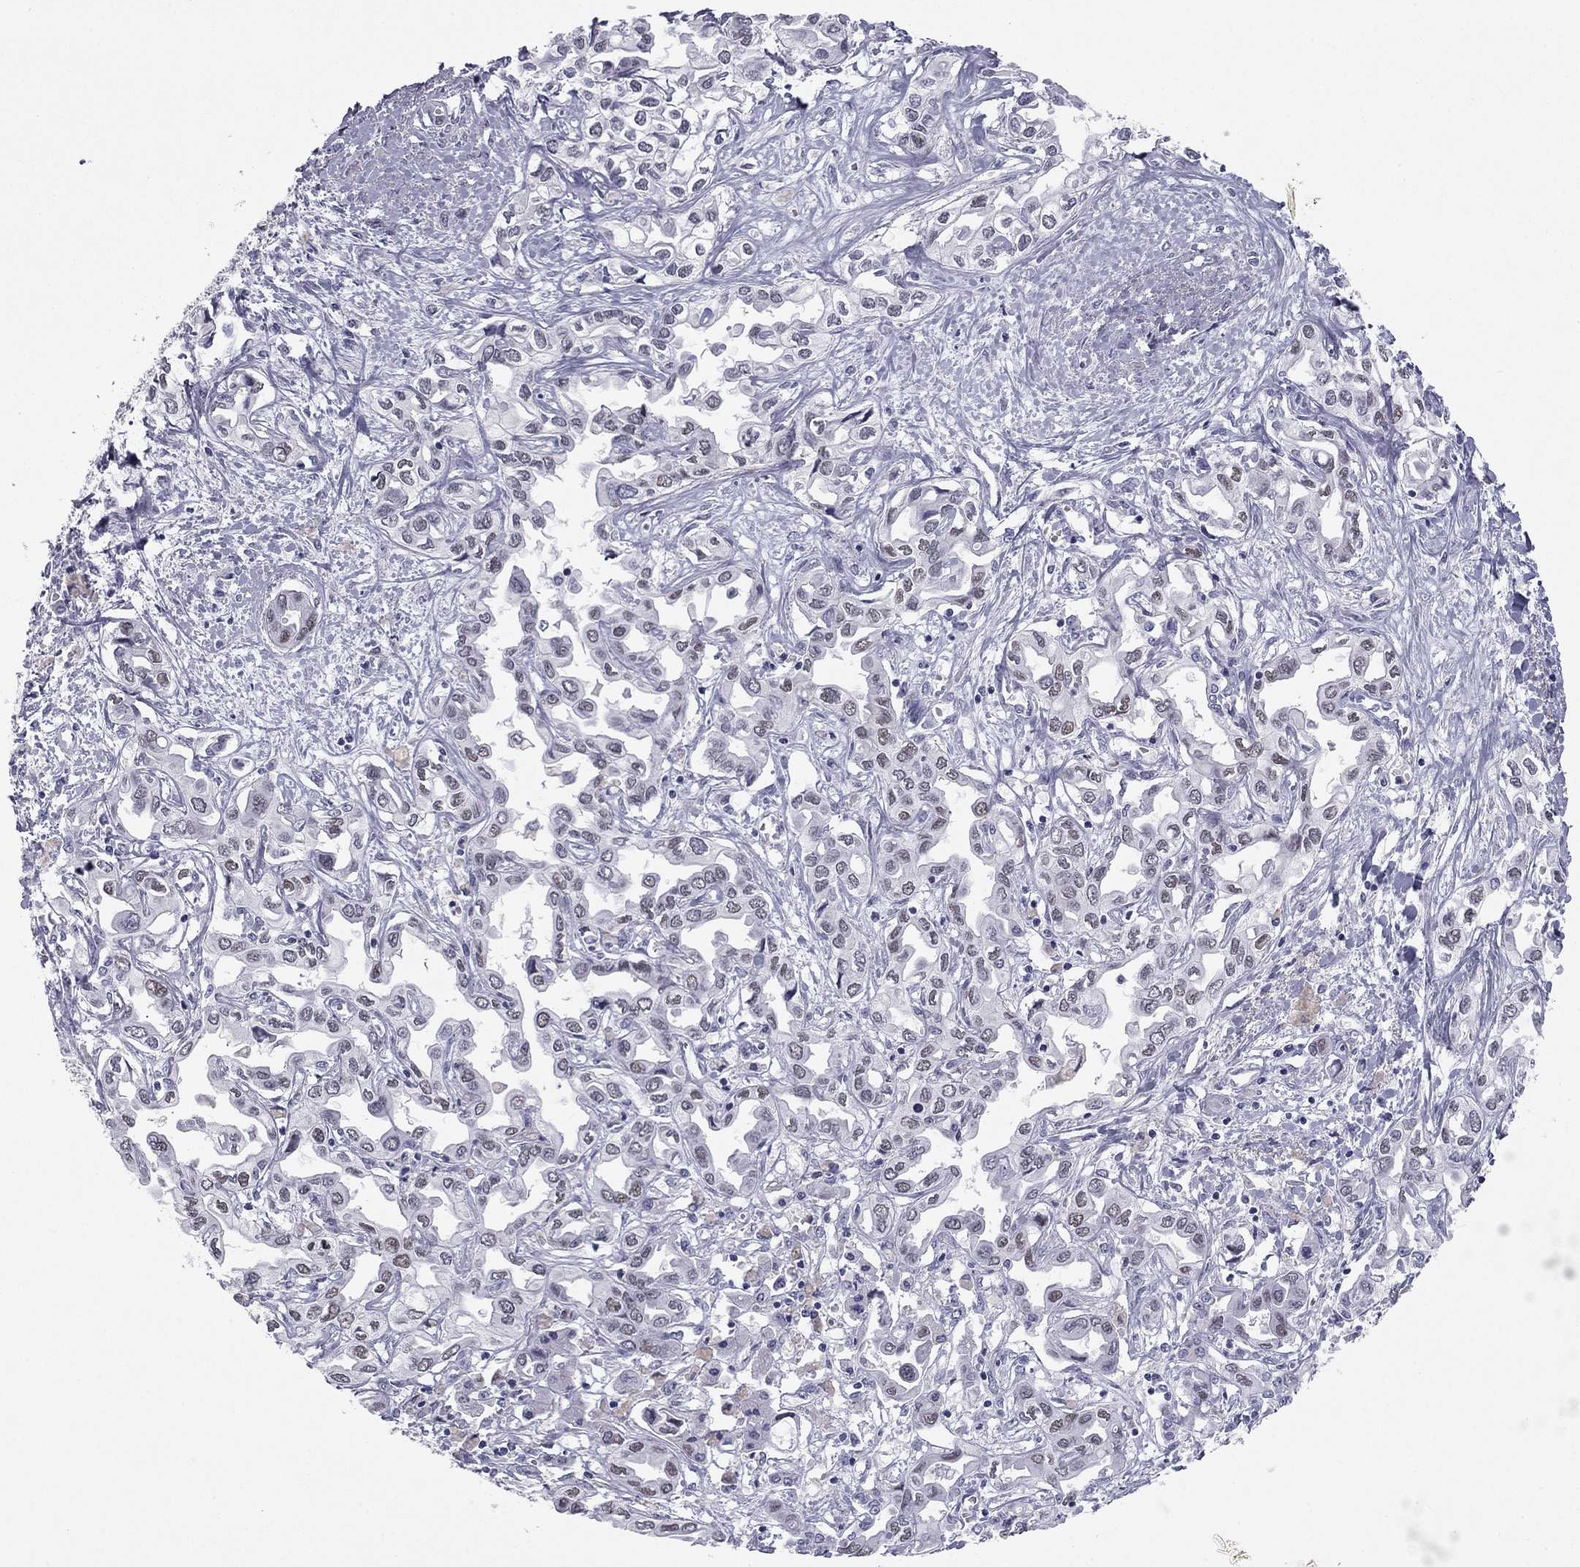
{"staining": {"intensity": "moderate", "quantity": "<25%", "location": "nuclear"}, "tissue": "liver cancer", "cell_type": "Tumor cells", "image_type": "cancer", "snomed": [{"axis": "morphology", "description": "Cholangiocarcinoma"}, {"axis": "topography", "description": "Liver"}], "caption": "Immunohistochemistry image of liver cancer stained for a protein (brown), which demonstrates low levels of moderate nuclear staining in approximately <25% of tumor cells.", "gene": "TFAP2B", "patient": {"sex": "female", "age": 64}}